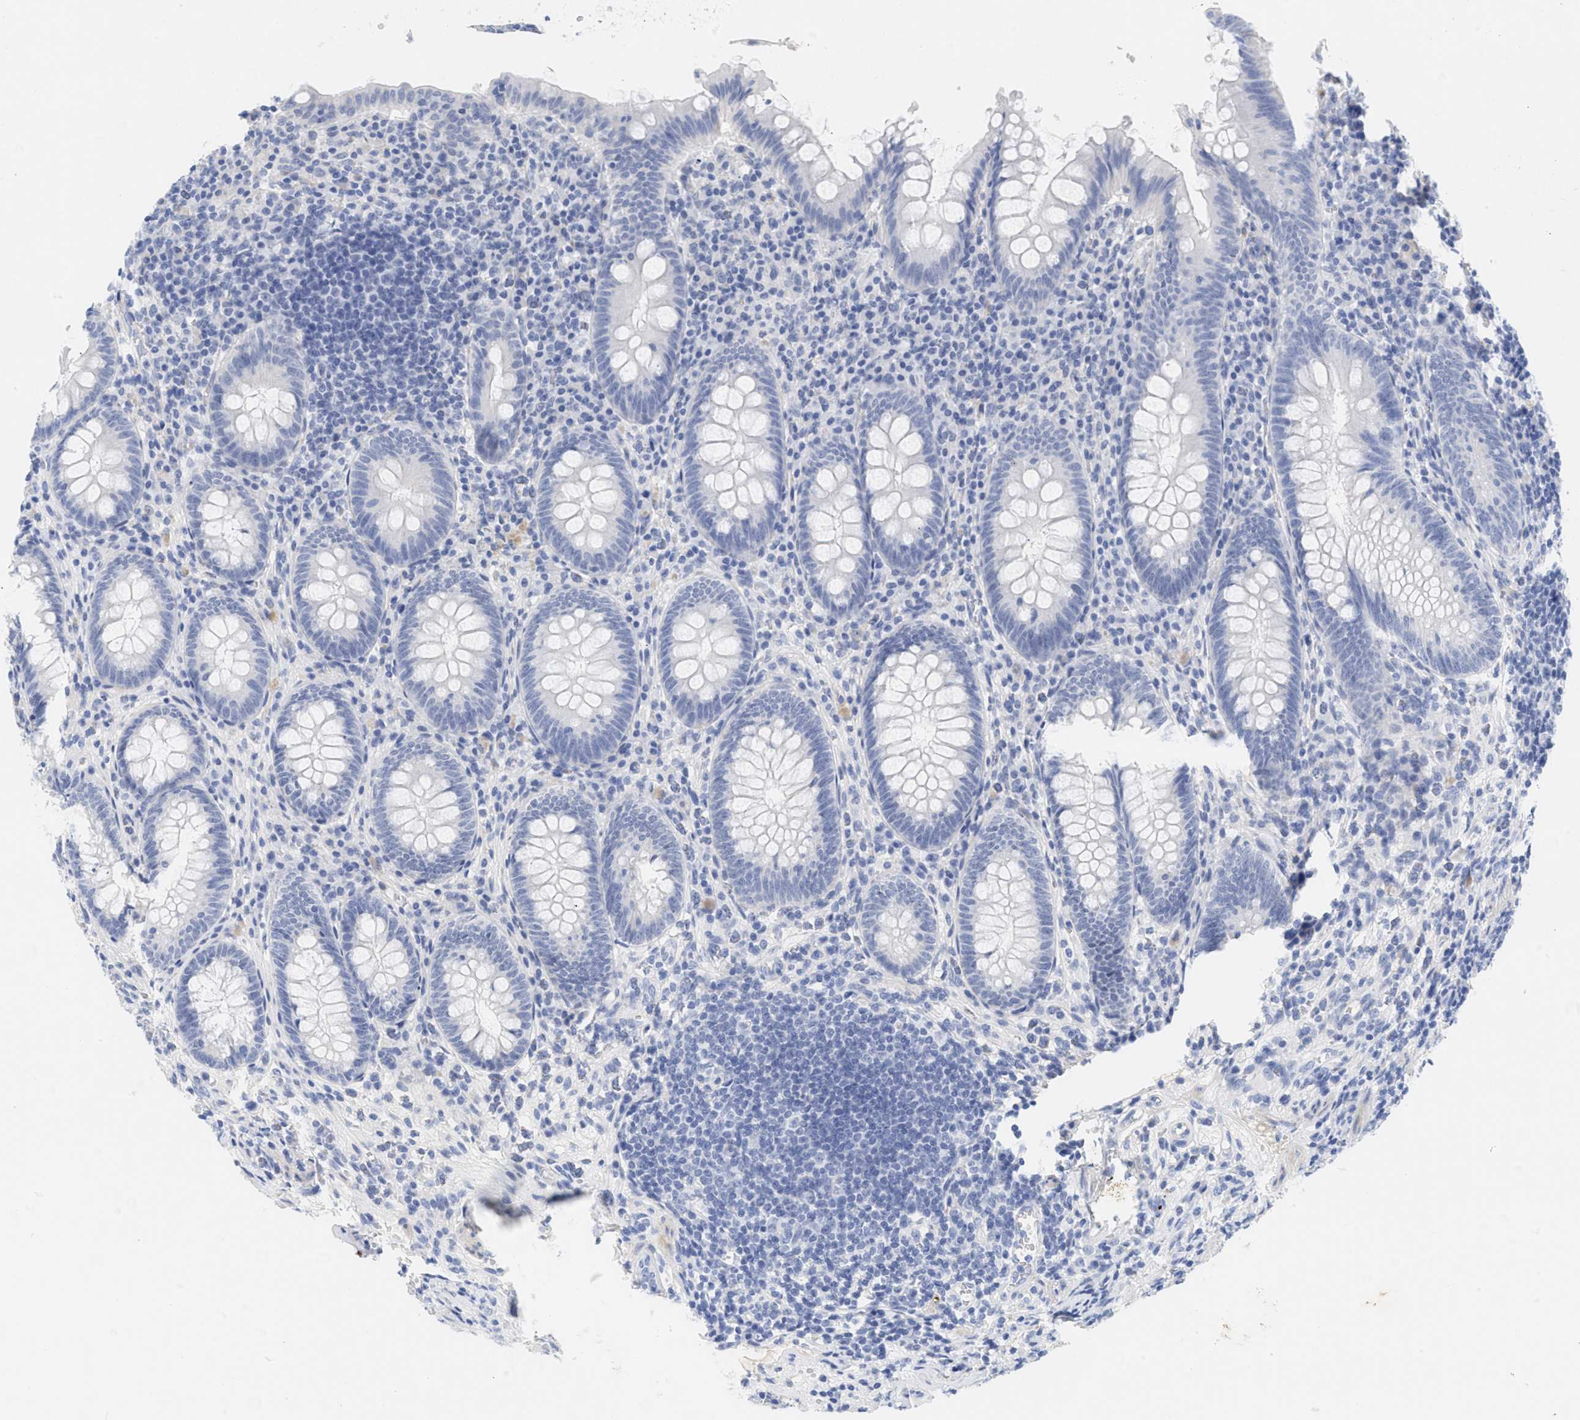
{"staining": {"intensity": "negative", "quantity": "none", "location": "none"}, "tissue": "appendix", "cell_type": "Glandular cells", "image_type": "normal", "snomed": [{"axis": "morphology", "description": "Normal tissue, NOS"}, {"axis": "topography", "description": "Appendix"}], "caption": "Protein analysis of normal appendix exhibits no significant expression in glandular cells.", "gene": "SPATA3", "patient": {"sex": "male", "age": 56}}